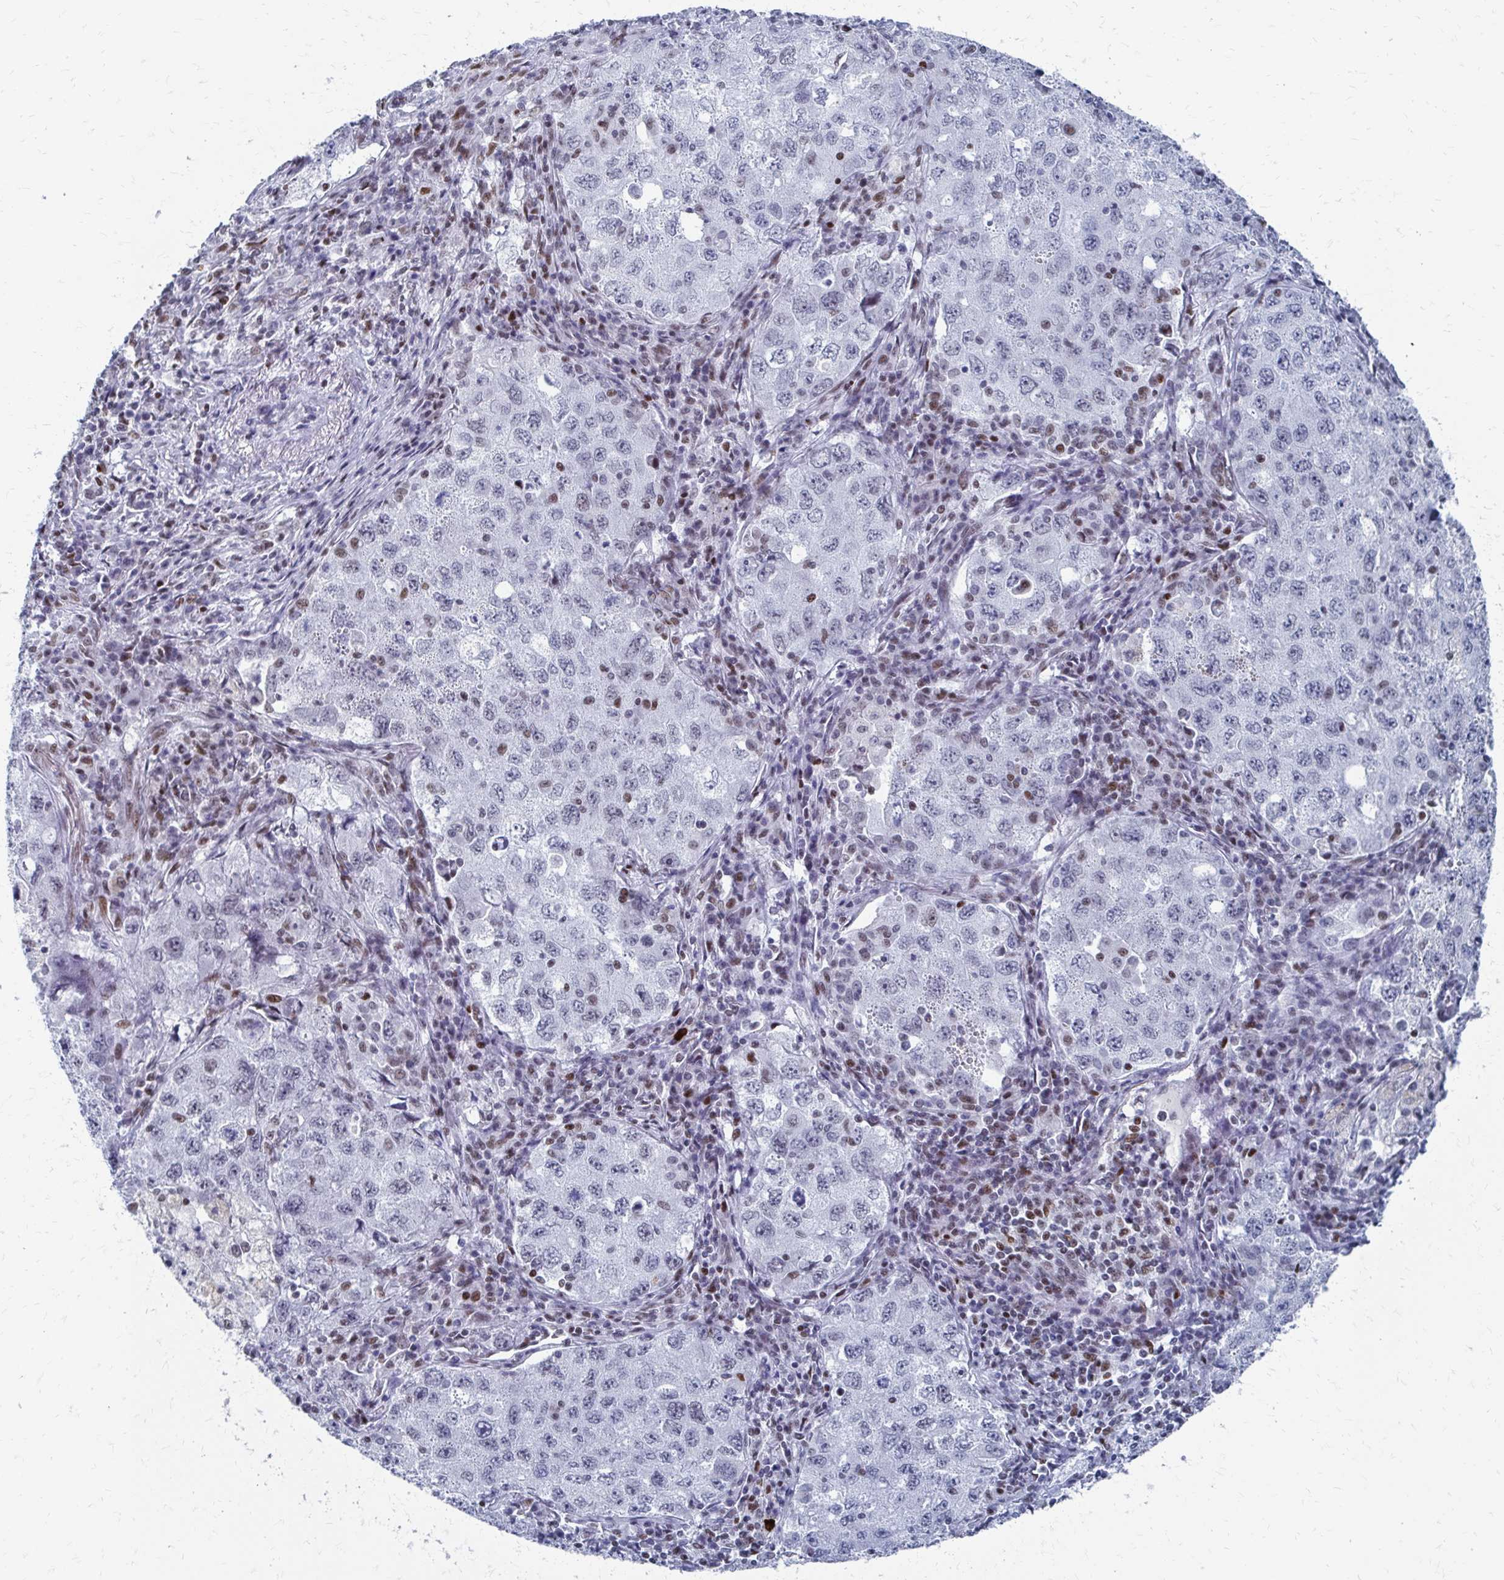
{"staining": {"intensity": "negative", "quantity": "none", "location": "none"}, "tissue": "lung cancer", "cell_type": "Tumor cells", "image_type": "cancer", "snomed": [{"axis": "morphology", "description": "Adenocarcinoma, NOS"}, {"axis": "topography", "description": "Lung"}], "caption": "Tumor cells are negative for brown protein staining in adenocarcinoma (lung).", "gene": "CDIN1", "patient": {"sex": "female", "age": 57}}